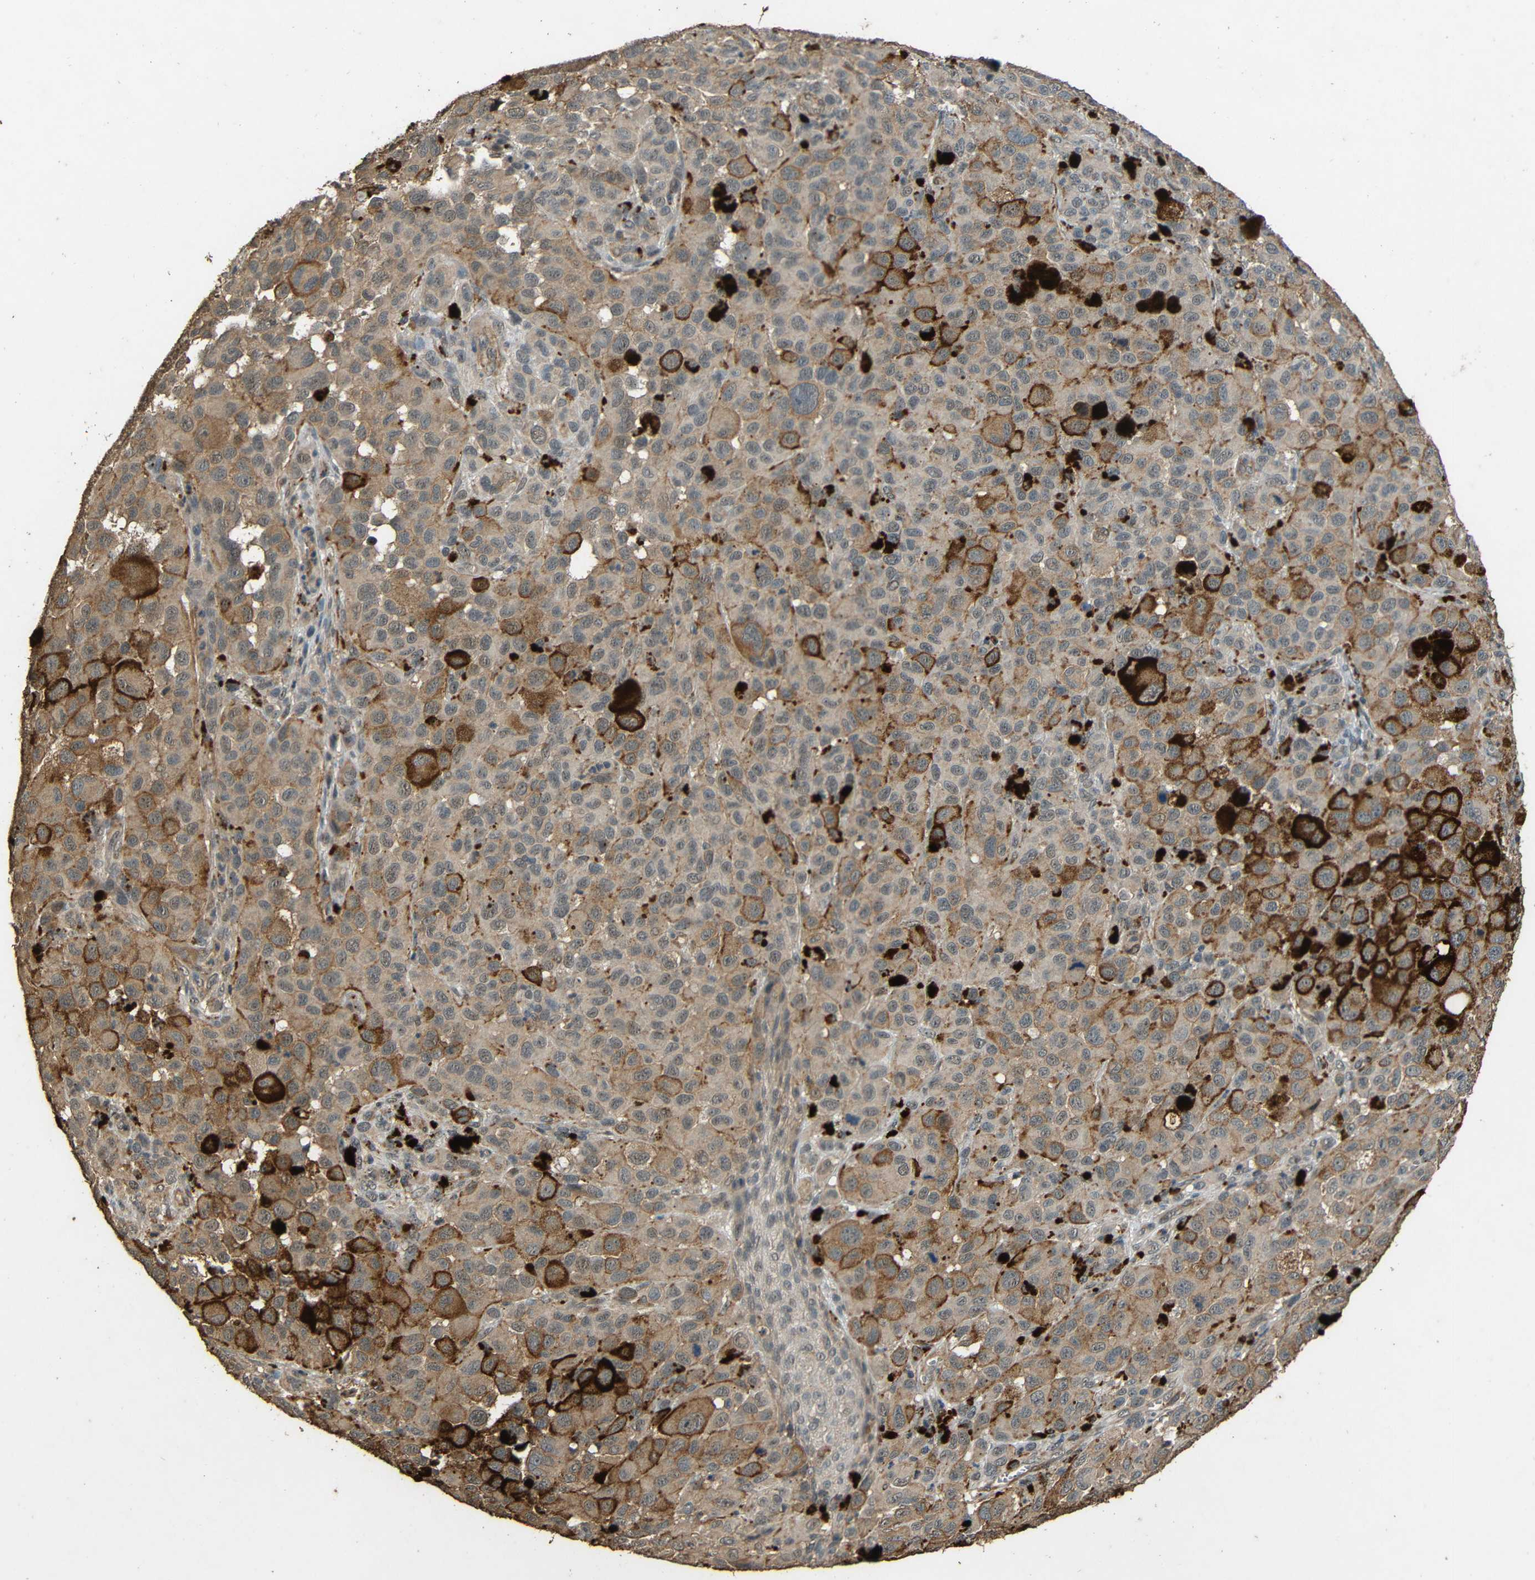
{"staining": {"intensity": "weak", "quantity": ">75%", "location": "cytoplasmic/membranous"}, "tissue": "melanoma", "cell_type": "Tumor cells", "image_type": "cancer", "snomed": [{"axis": "morphology", "description": "Malignant melanoma, NOS"}, {"axis": "topography", "description": "Skin"}], "caption": "Human melanoma stained with a brown dye exhibits weak cytoplasmic/membranous positive staining in approximately >75% of tumor cells.", "gene": "PDE5A", "patient": {"sex": "male", "age": 96}}